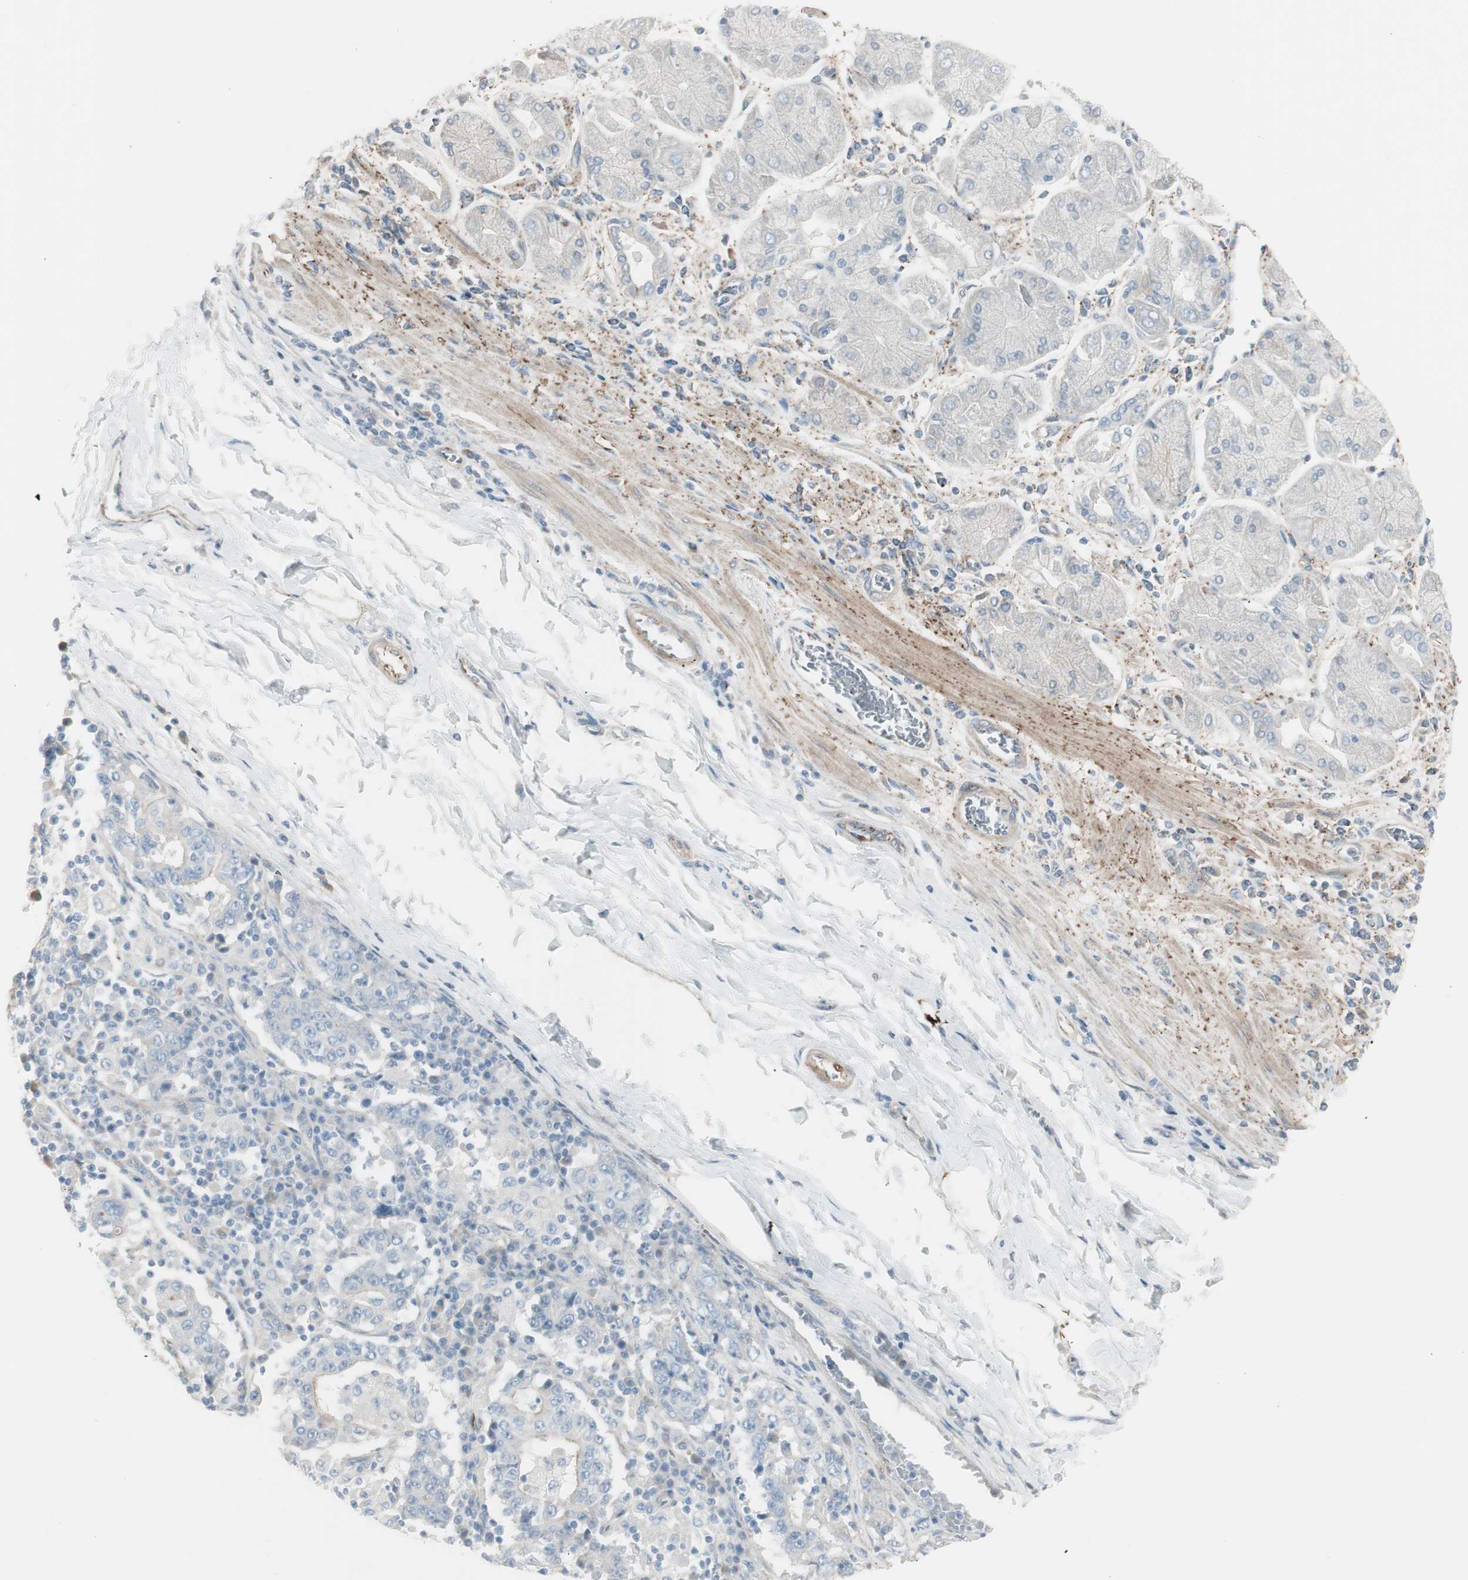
{"staining": {"intensity": "negative", "quantity": "none", "location": "none"}, "tissue": "stomach cancer", "cell_type": "Tumor cells", "image_type": "cancer", "snomed": [{"axis": "morphology", "description": "Normal tissue, NOS"}, {"axis": "morphology", "description": "Adenocarcinoma, NOS"}, {"axis": "topography", "description": "Stomach, upper"}, {"axis": "topography", "description": "Stomach"}], "caption": "This micrograph is of stomach adenocarcinoma stained with immunohistochemistry (IHC) to label a protein in brown with the nuclei are counter-stained blue. There is no expression in tumor cells.", "gene": "CACNA2D1", "patient": {"sex": "male", "age": 59}}